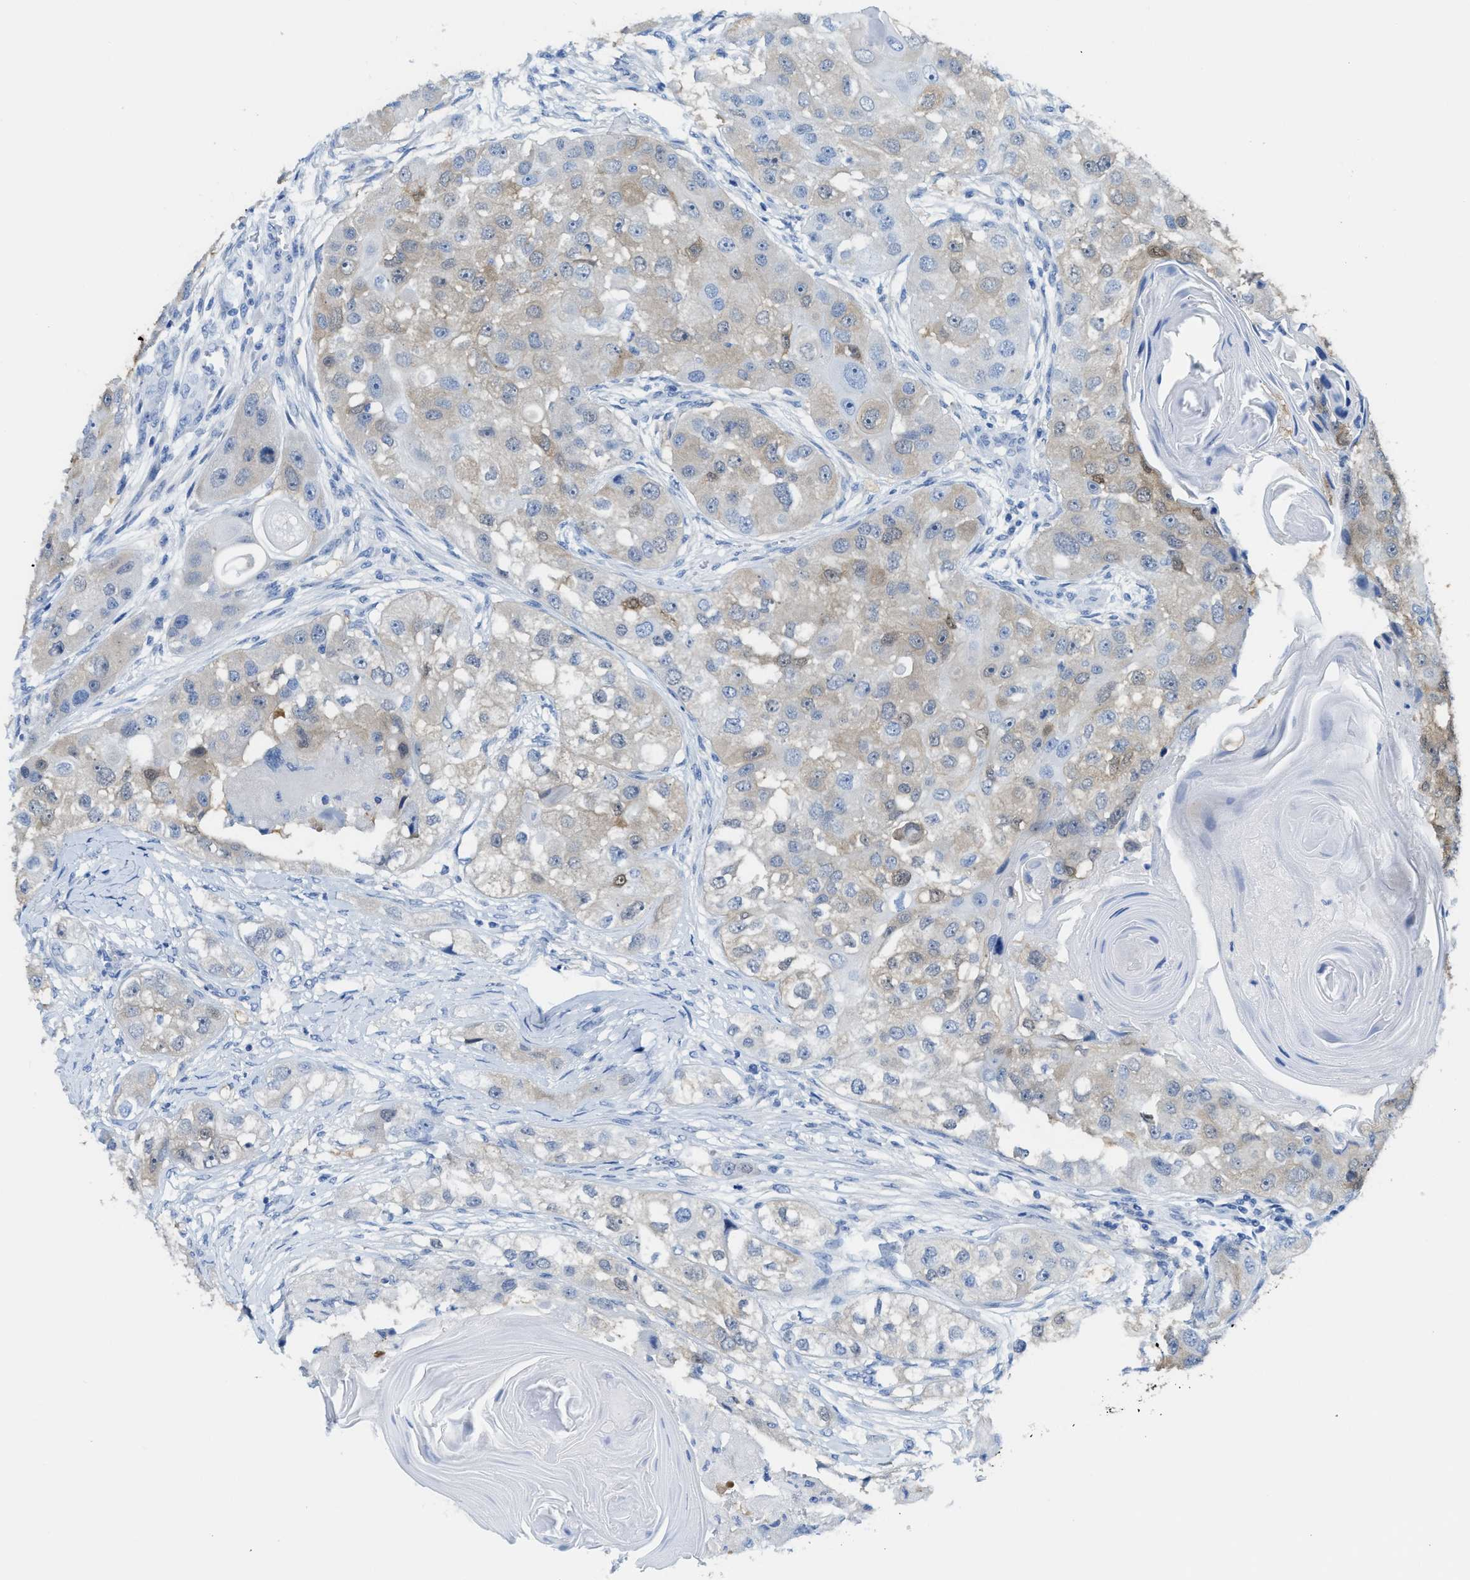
{"staining": {"intensity": "weak", "quantity": "<25%", "location": "cytoplasmic/membranous"}, "tissue": "head and neck cancer", "cell_type": "Tumor cells", "image_type": "cancer", "snomed": [{"axis": "morphology", "description": "Normal tissue, NOS"}, {"axis": "morphology", "description": "Squamous cell carcinoma, NOS"}, {"axis": "topography", "description": "Skeletal muscle"}, {"axis": "topography", "description": "Head-Neck"}], "caption": "Protein analysis of head and neck cancer exhibits no significant staining in tumor cells.", "gene": "ASS1", "patient": {"sex": "male", "age": 51}}